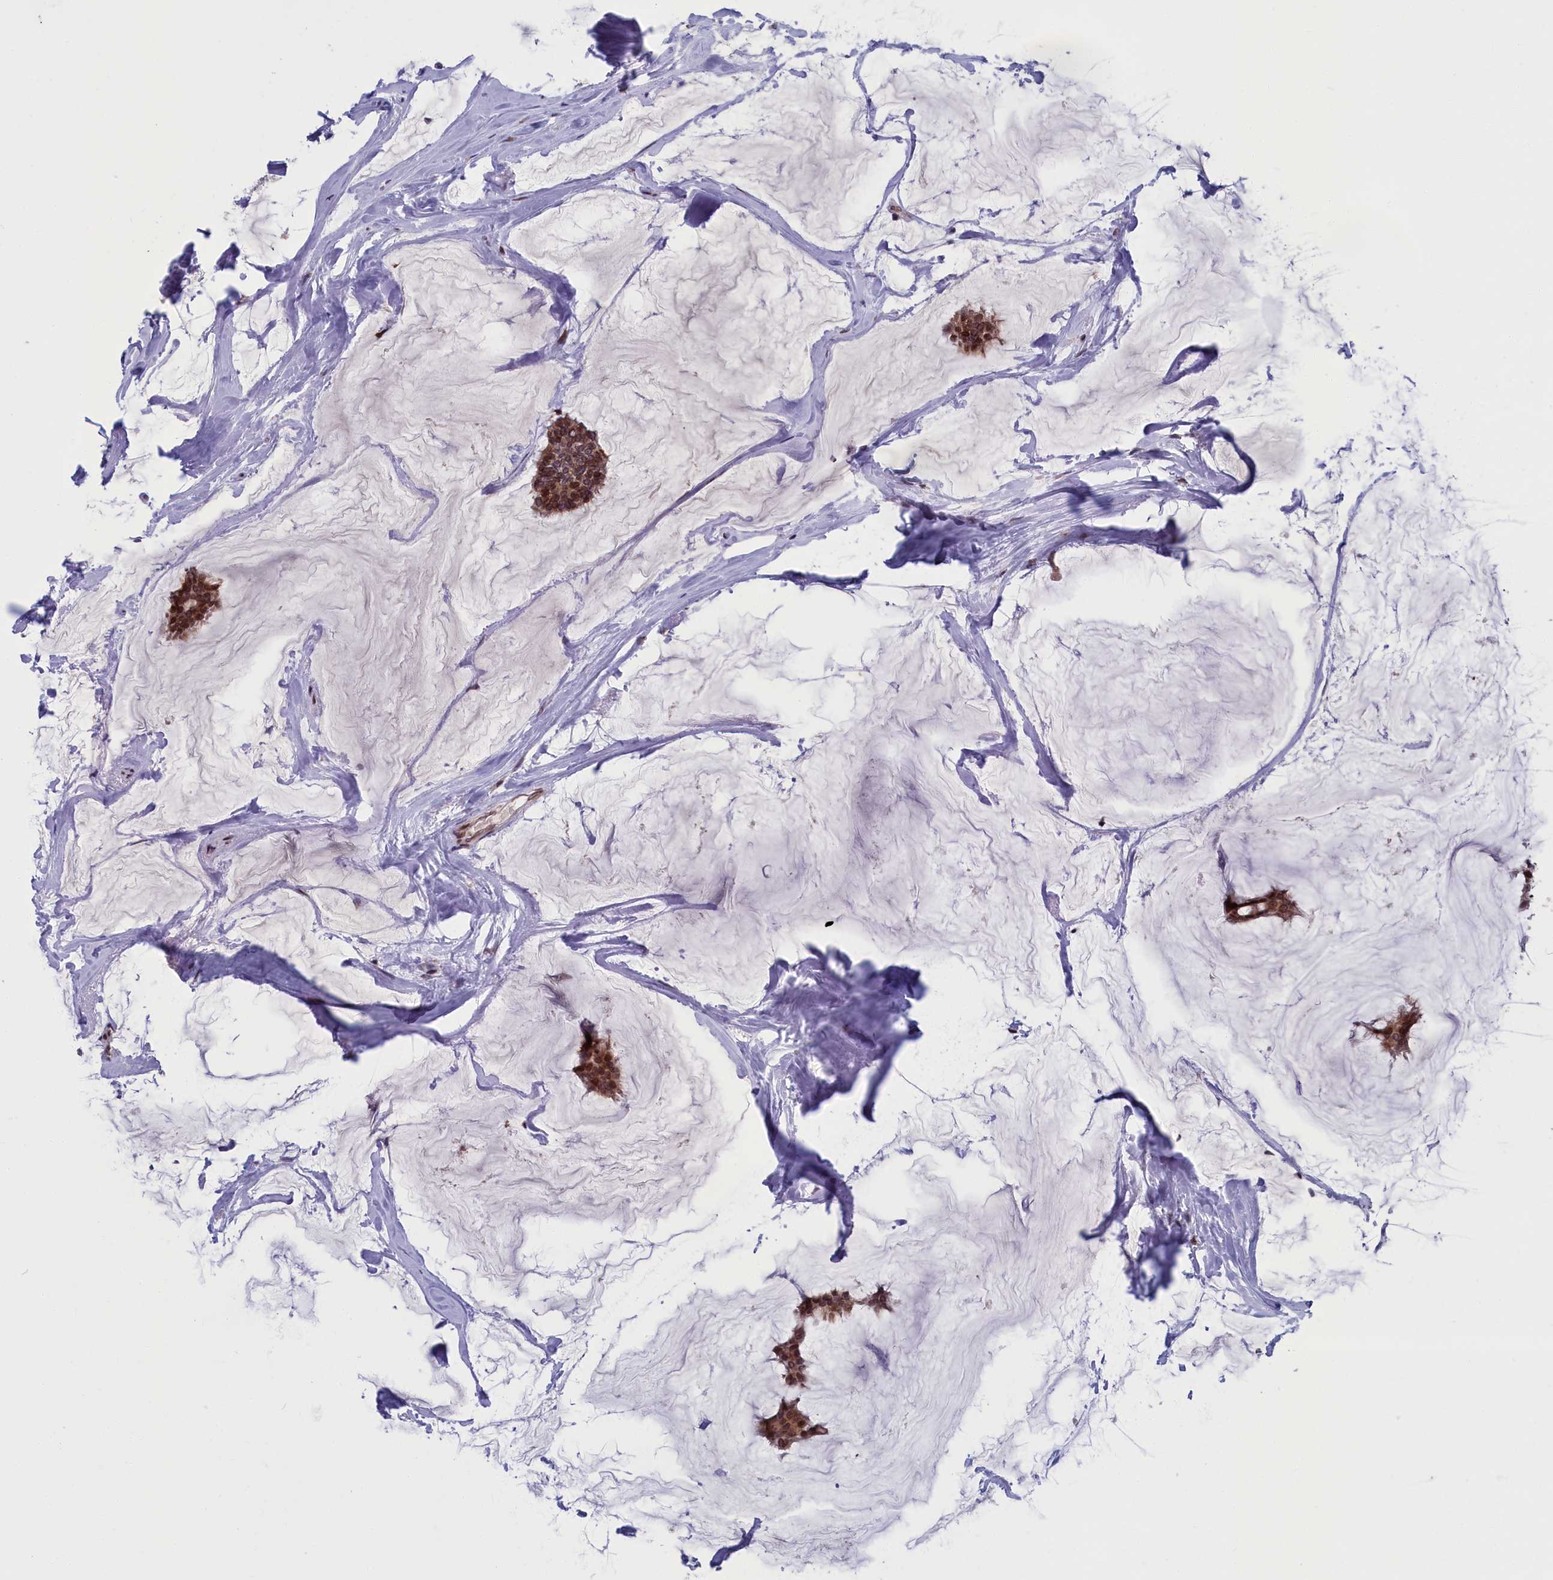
{"staining": {"intensity": "strong", "quantity": ">75%", "location": "cytoplasmic/membranous,nuclear"}, "tissue": "breast cancer", "cell_type": "Tumor cells", "image_type": "cancer", "snomed": [{"axis": "morphology", "description": "Duct carcinoma"}, {"axis": "topography", "description": "Breast"}], "caption": "Infiltrating ductal carcinoma (breast) stained for a protein exhibits strong cytoplasmic/membranous and nuclear positivity in tumor cells. (DAB IHC, brown staining for protein, blue staining for nuclei).", "gene": "GPSM1", "patient": {"sex": "female", "age": 93}}